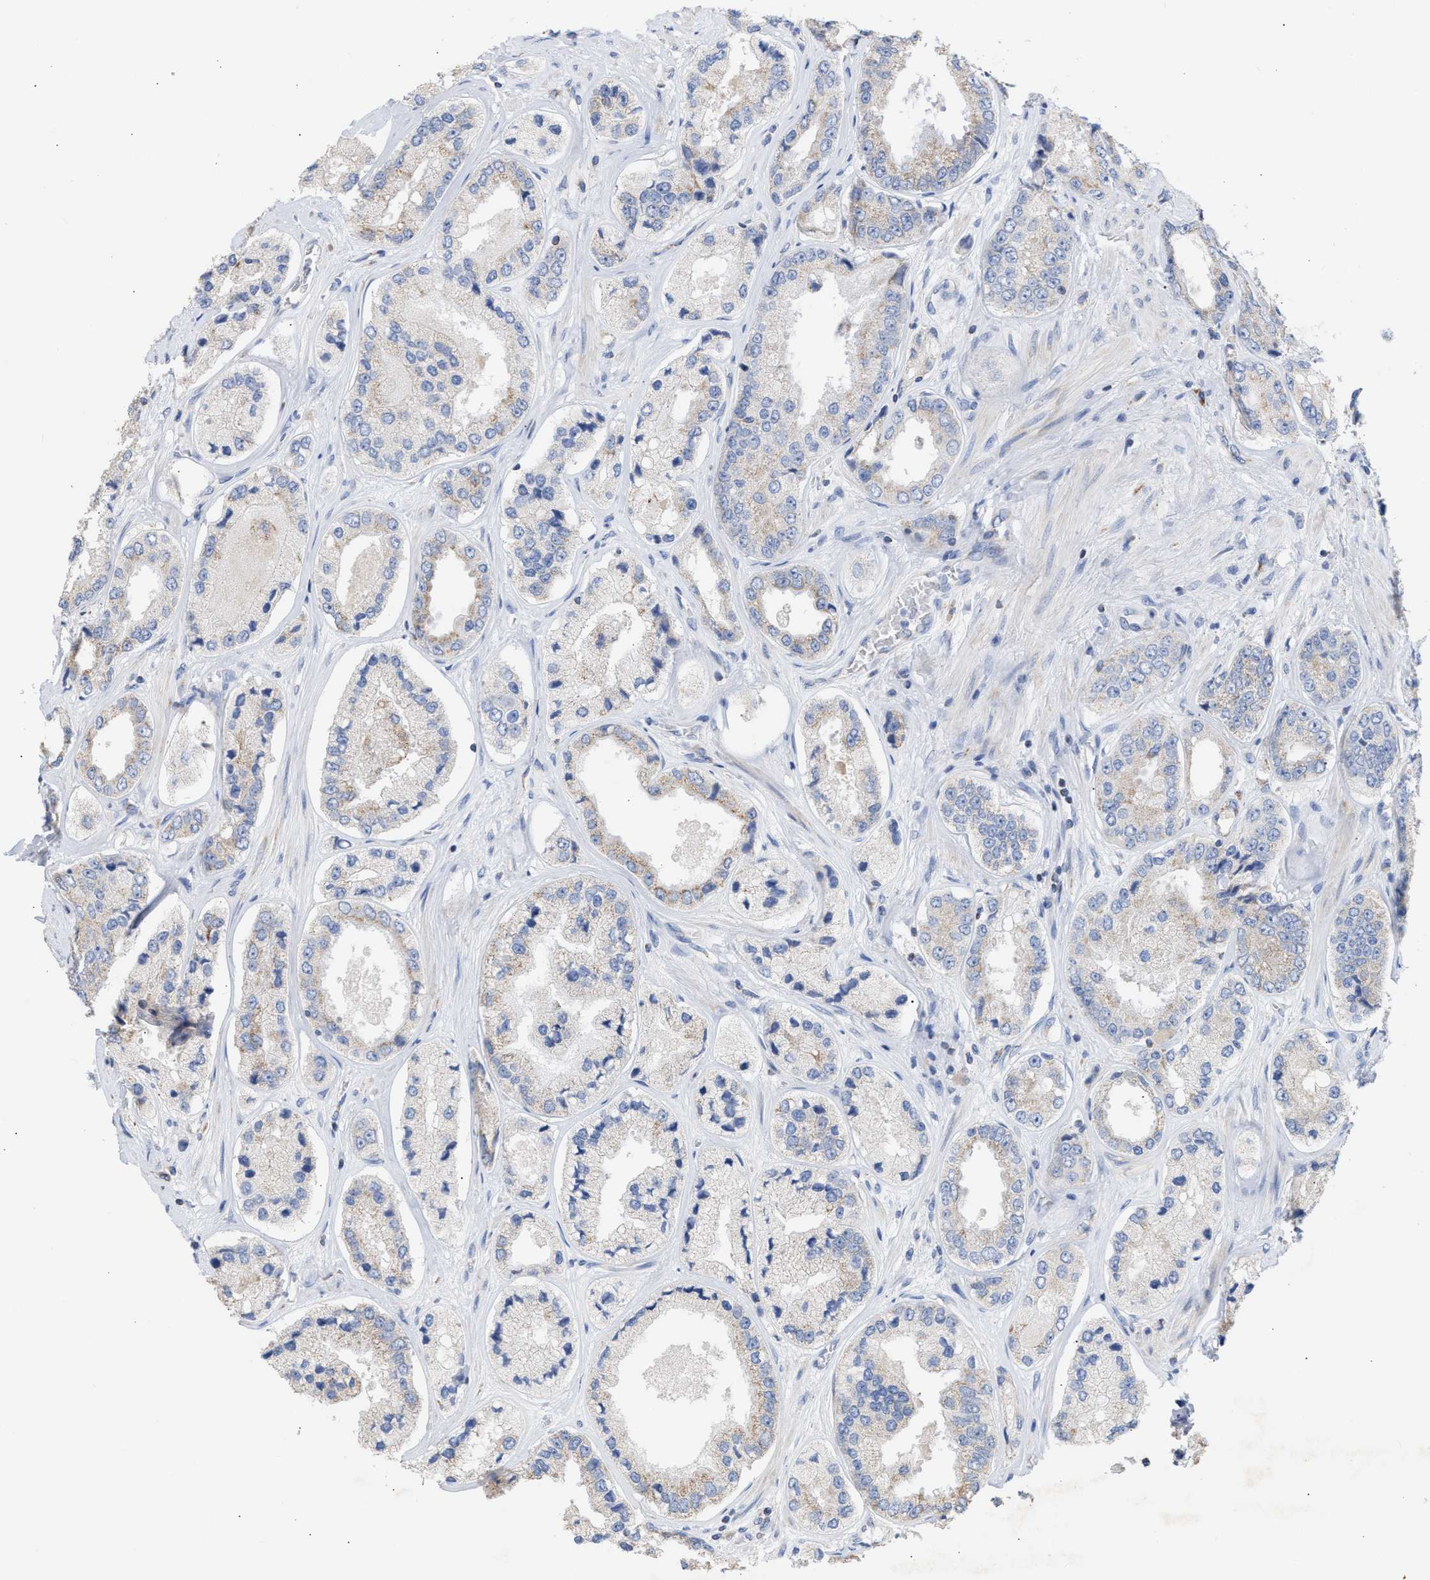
{"staining": {"intensity": "weak", "quantity": "25%-75%", "location": "cytoplasmic/membranous"}, "tissue": "prostate cancer", "cell_type": "Tumor cells", "image_type": "cancer", "snomed": [{"axis": "morphology", "description": "Adenocarcinoma, High grade"}, {"axis": "topography", "description": "Prostate"}], "caption": "This is an image of IHC staining of prostate adenocarcinoma (high-grade), which shows weak positivity in the cytoplasmic/membranous of tumor cells.", "gene": "ACOT13", "patient": {"sex": "male", "age": 61}}